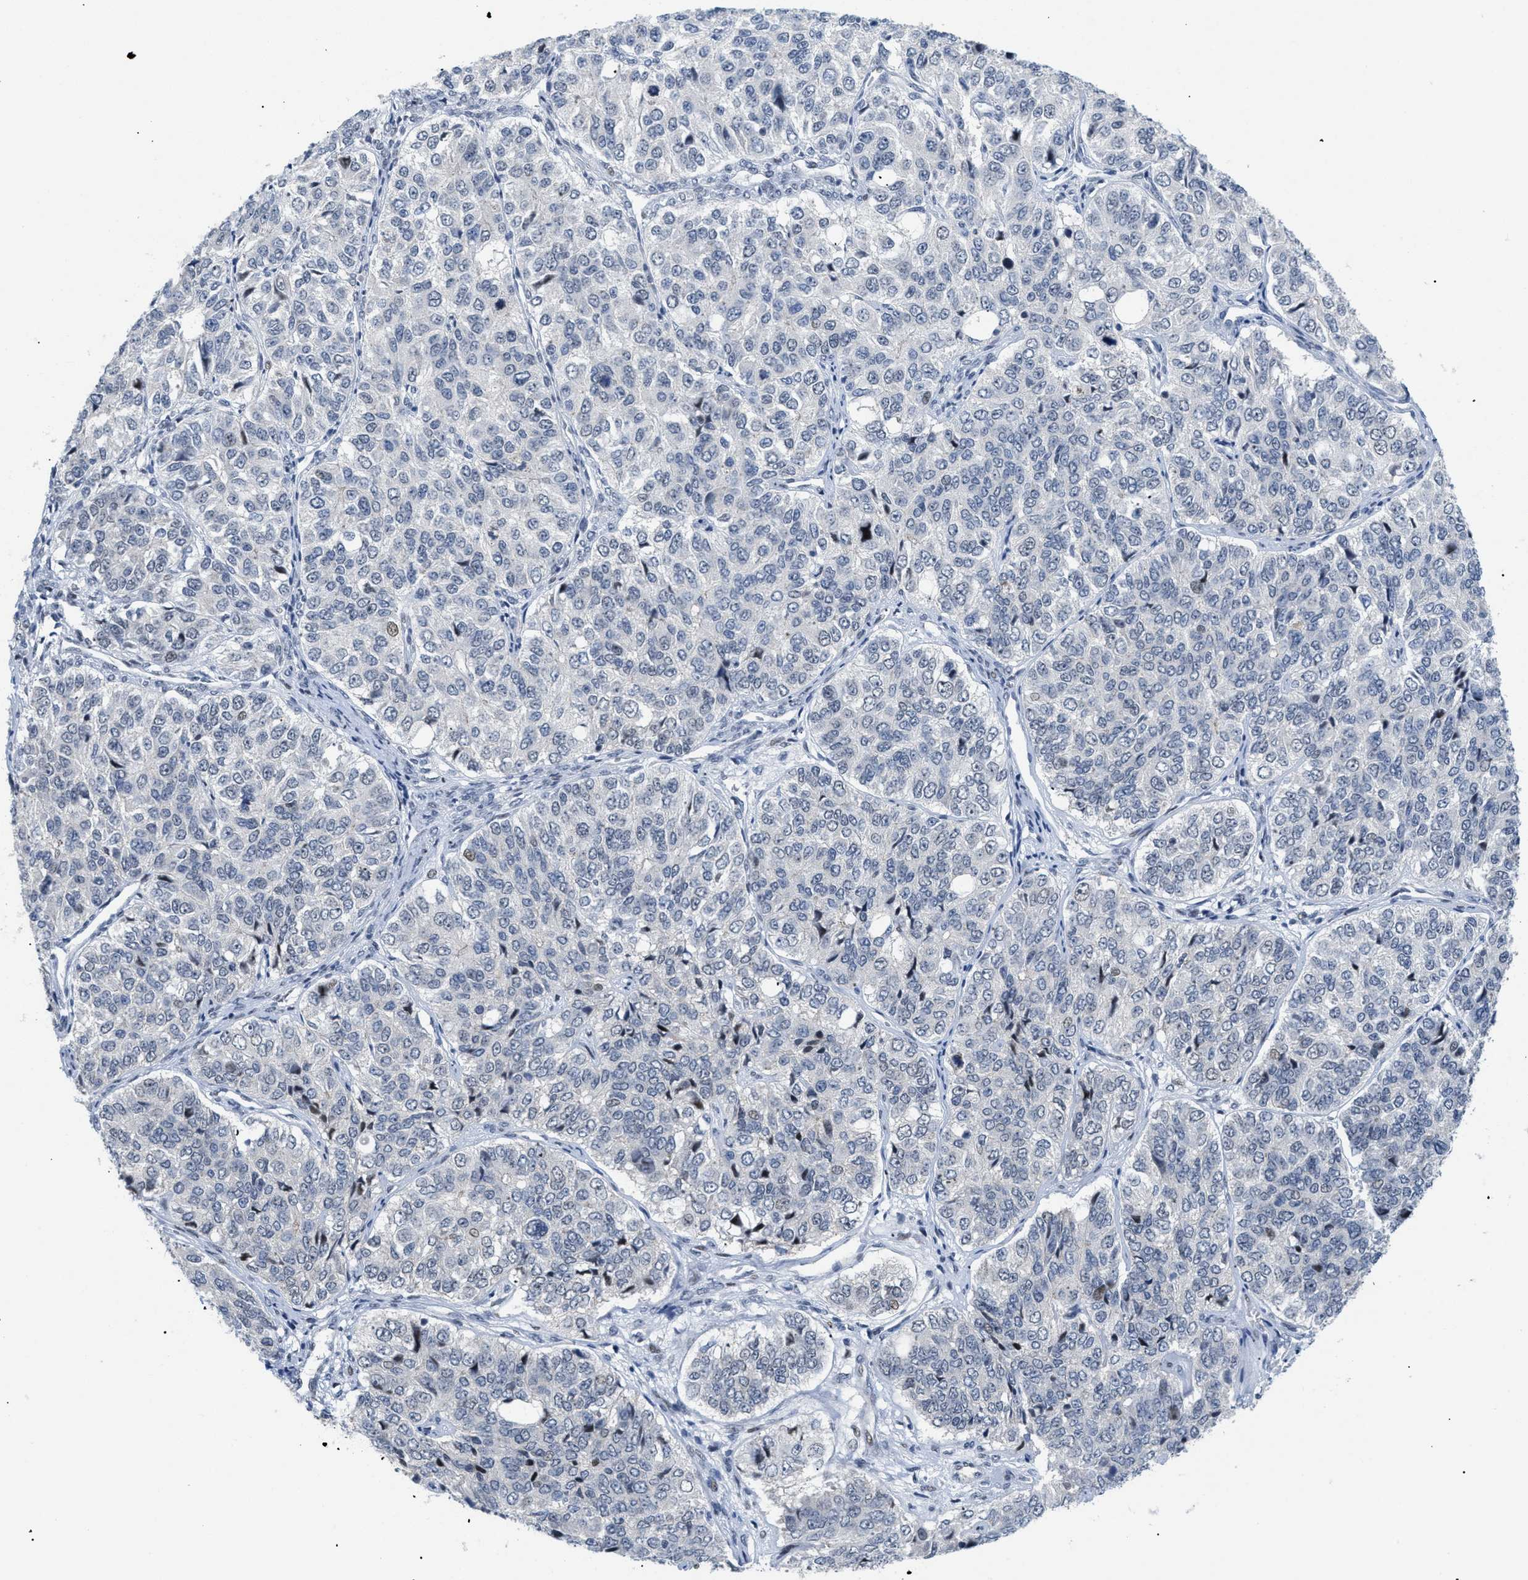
{"staining": {"intensity": "weak", "quantity": "<25%", "location": "nuclear"}, "tissue": "ovarian cancer", "cell_type": "Tumor cells", "image_type": "cancer", "snomed": [{"axis": "morphology", "description": "Carcinoma, endometroid"}, {"axis": "topography", "description": "Ovary"}], "caption": "An immunohistochemistry micrograph of endometroid carcinoma (ovarian) is shown. There is no staining in tumor cells of endometroid carcinoma (ovarian). The staining was performed using DAB to visualize the protein expression in brown, while the nuclei were stained in blue with hematoxylin (Magnification: 20x).", "gene": "MED1", "patient": {"sex": "female", "age": 51}}